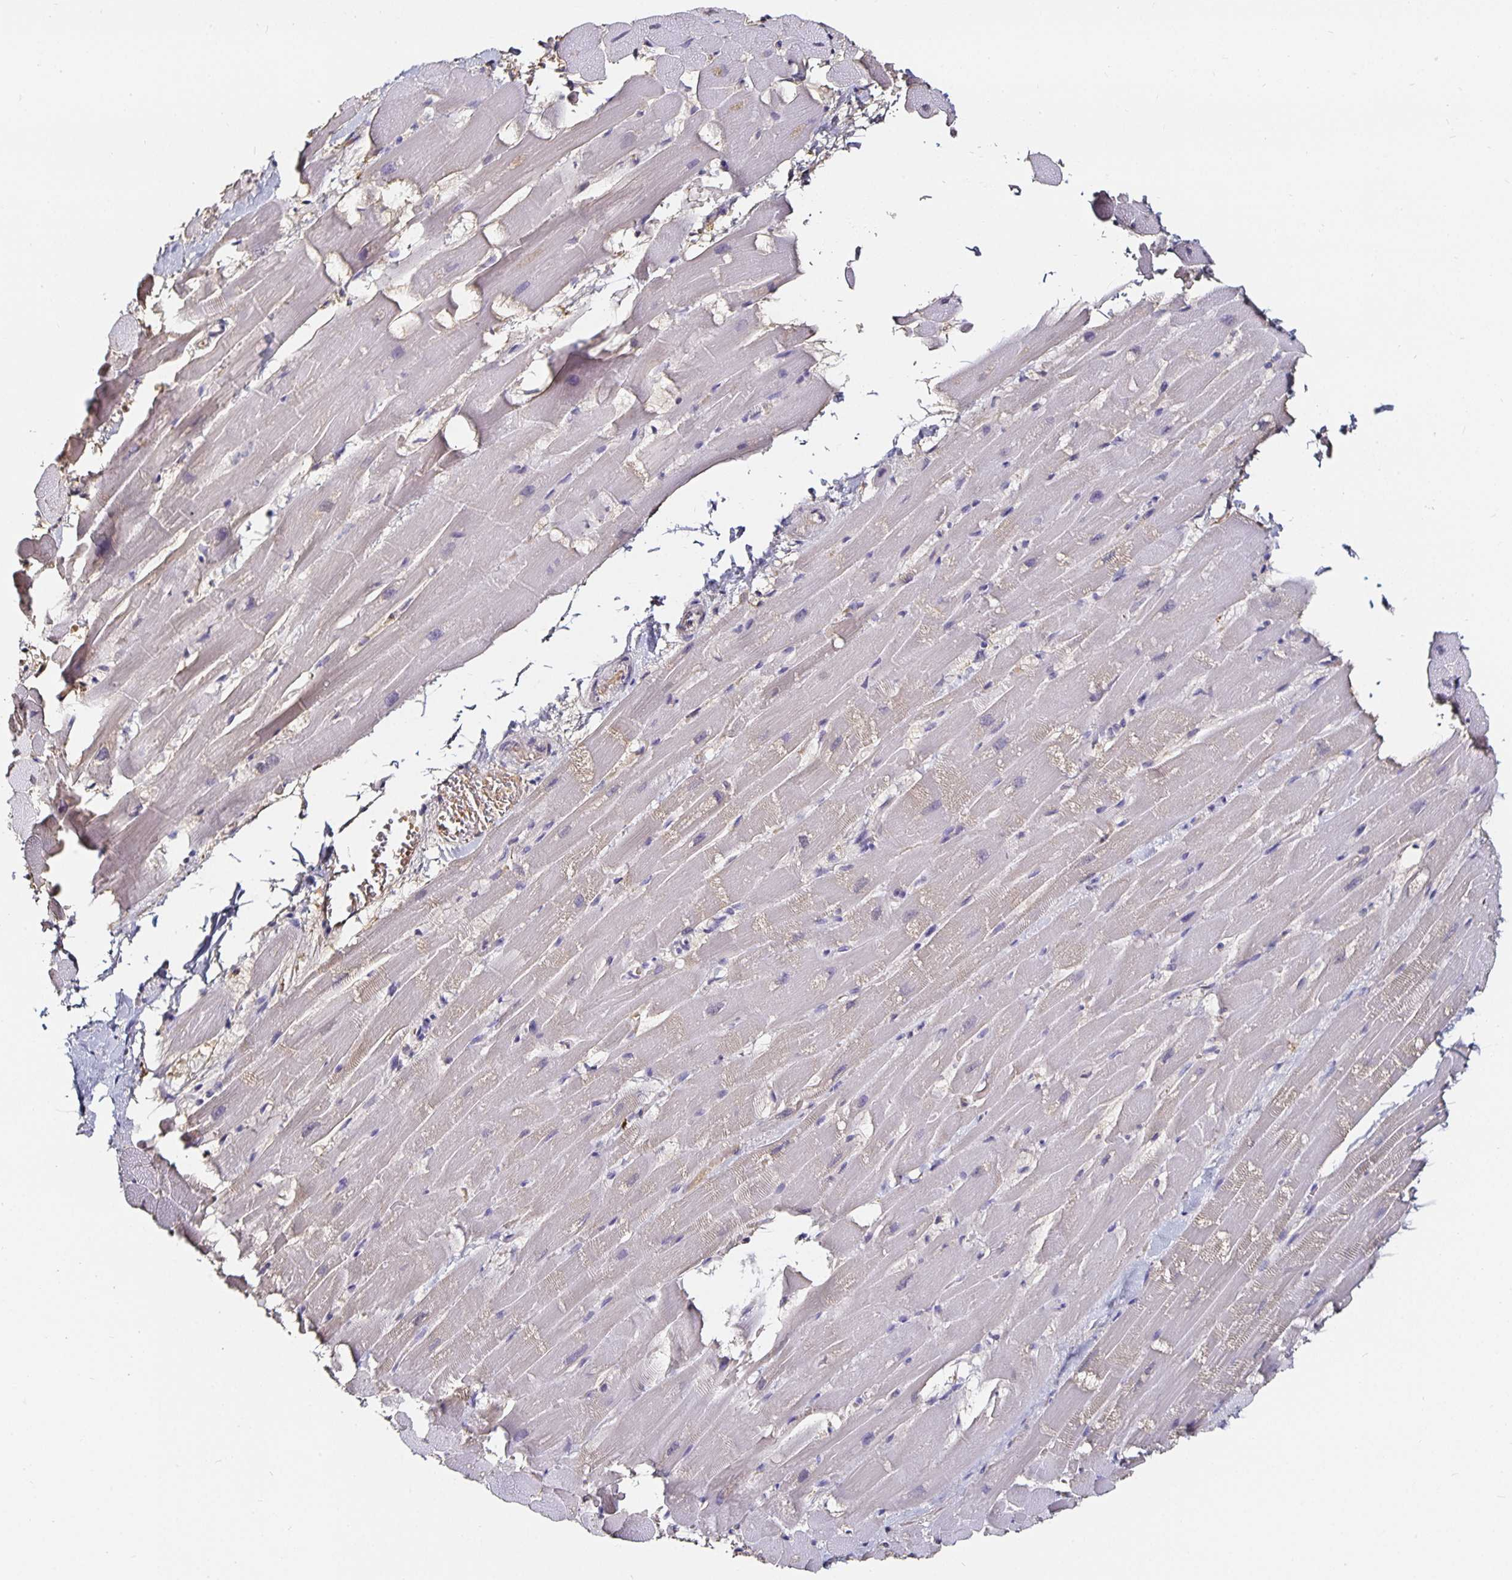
{"staining": {"intensity": "negative", "quantity": "none", "location": "none"}, "tissue": "heart muscle", "cell_type": "Cardiomyocytes", "image_type": "normal", "snomed": [{"axis": "morphology", "description": "Normal tissue, NOS"}, {"axis": "topography", "description": "Heart"}], "caption": "A high-resolution micrograph shows immunohistochemistry staining of benign heart muscle, which shows no significant expression in cardiomyocytes.", "gene": "TTR", "patient": {"sex": "male", "age": 37}}